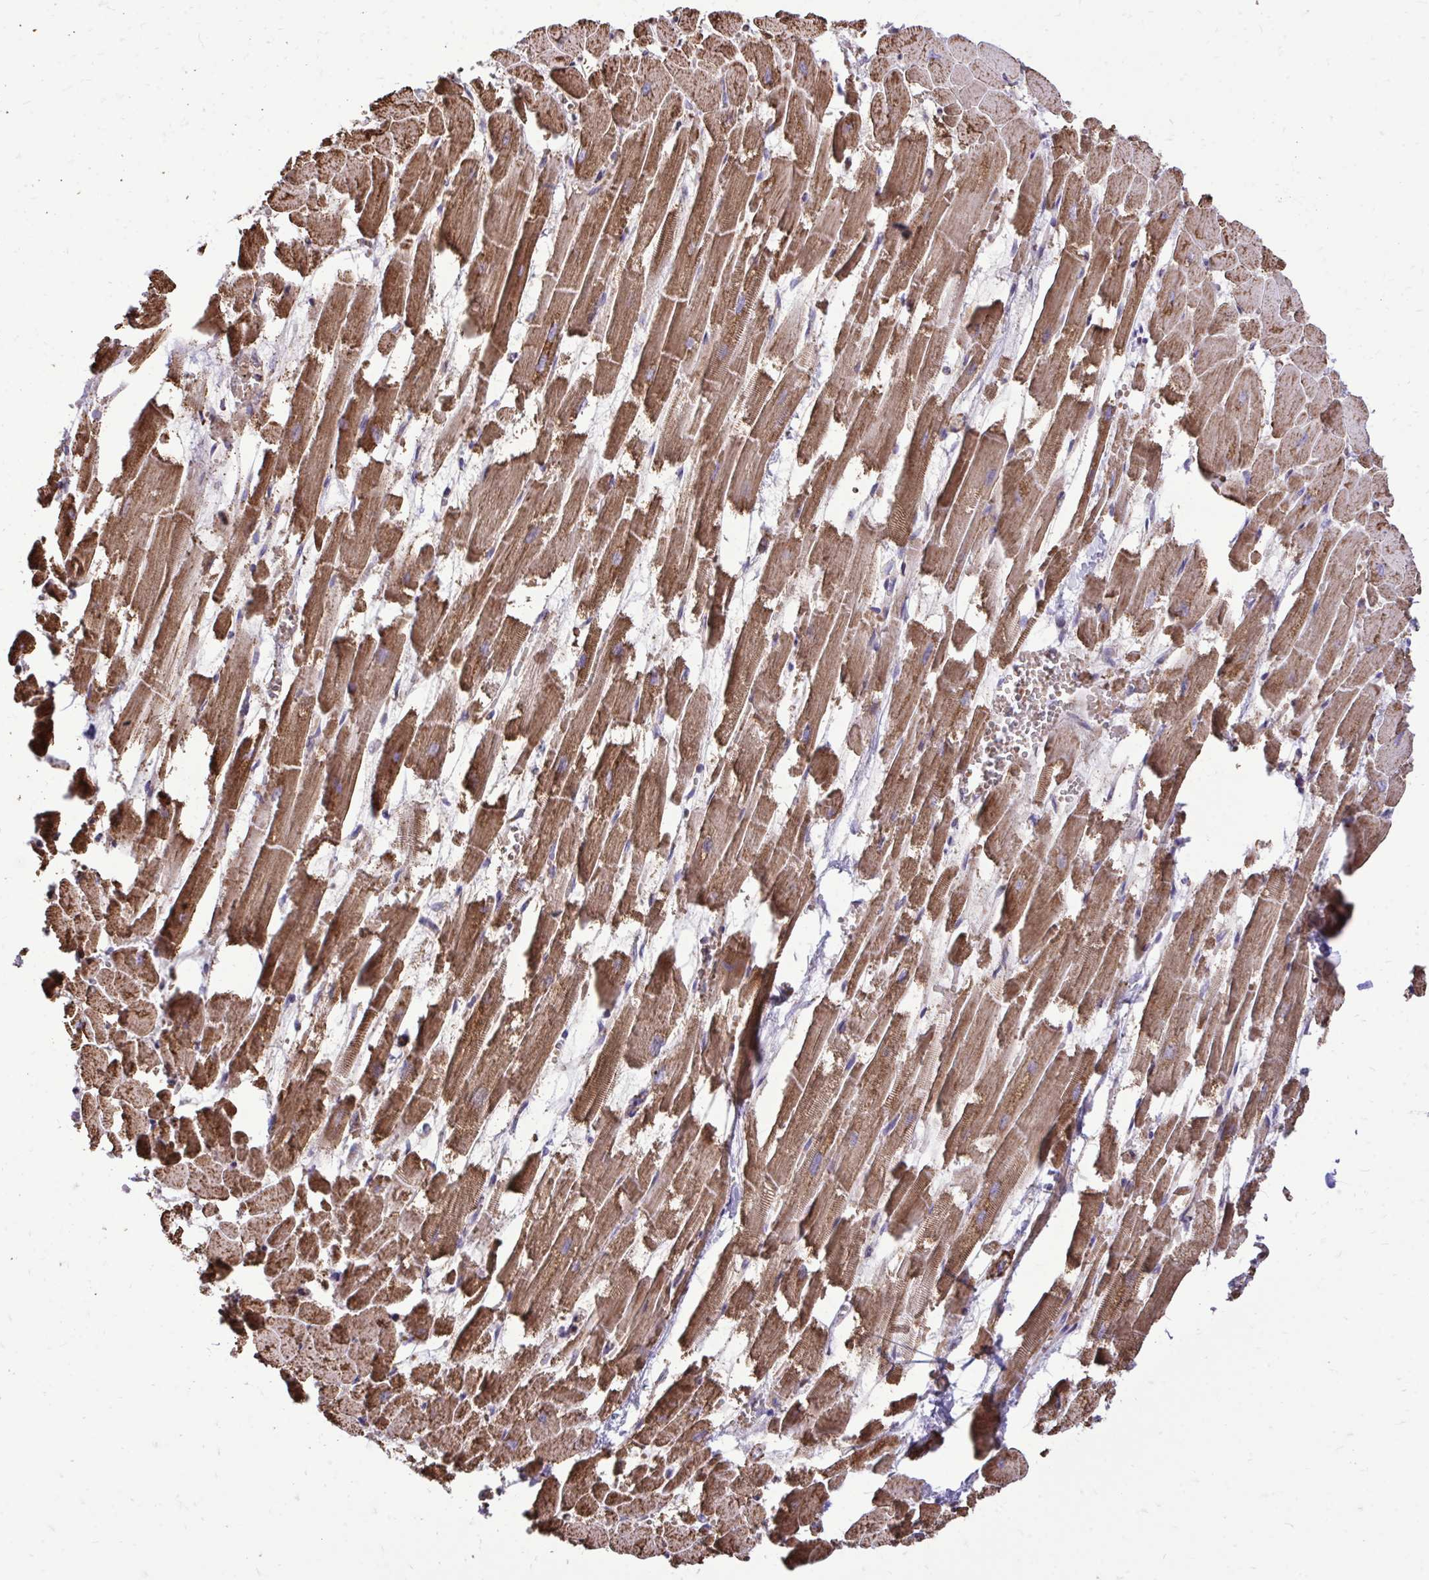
{"staining": {"intensity": "moderate", "quantity": ">75%", "location": "cytoplasmic/membranous"}, "tissue": "heart muscle", "cell_type": "Cardiomyocytes", "image_type": "normal", "snomed": [{"axis": "morphology", "description": "Normal tissue, NOS"}, {"axis": "topography", "description": "Heart"}], "caption": "An immunohistochemistry (IHC) histopathology image of normal tissue is shown. Protein staining in brown labels moderate cytoplasmic/membranous positivity in heart muscle within cardiomyocytes. (IHC, brightfield microscopy, high magnification).", "gene": "UBE2C", "patient": {"sex": "female", "age": 52}}